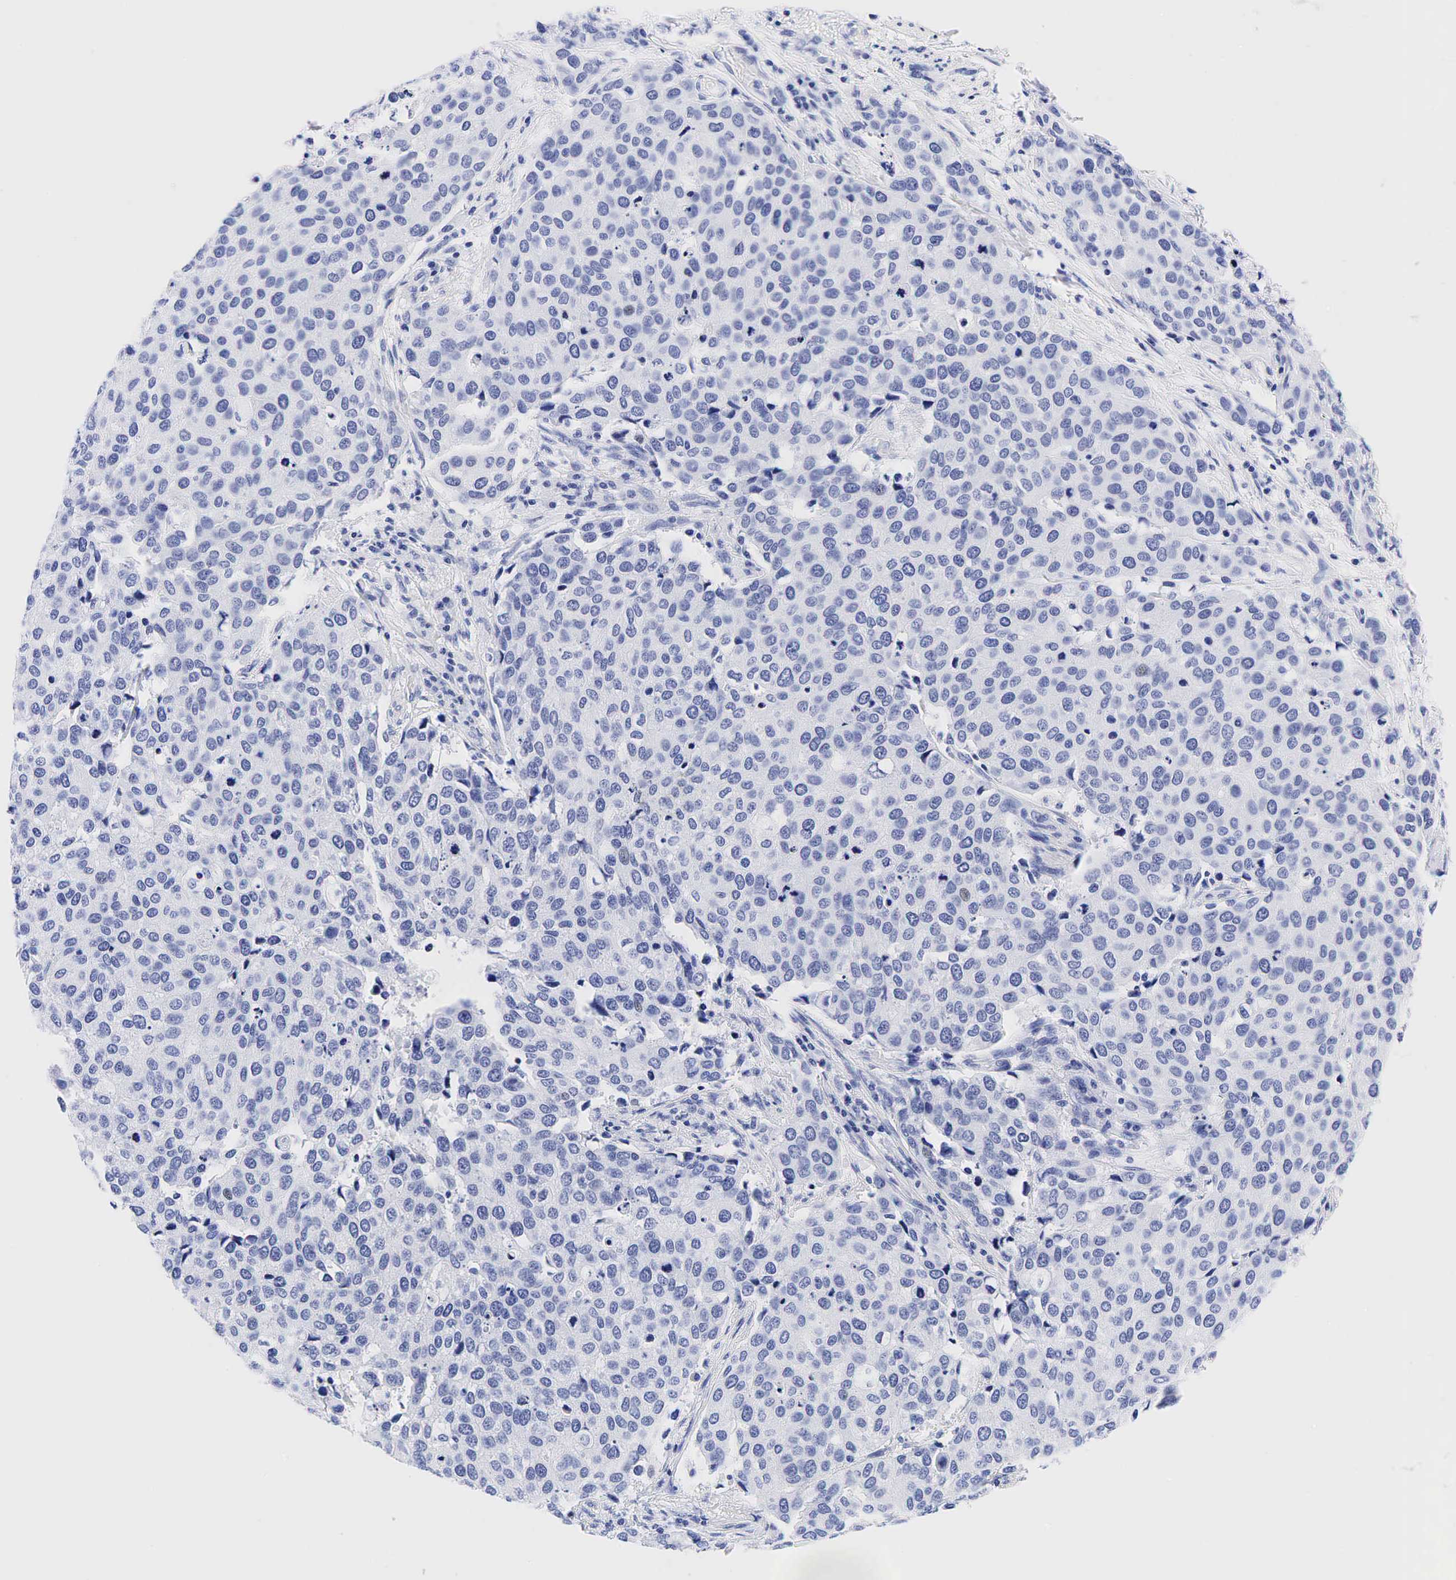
{"staining": {"intensity": "weak", "quantity": "<25%", "location": "nuclear"}, "tissue": "cervical cancer", "cell_type": "Tumor cells", "image_type": "cancer", "snomed": [{"axis": "morphology", "description": "Squamous cell carcinoma, NOS"}, {"axis": "topography", "description": "Cervix"}], "caption": "High power microscopy image of an immunohistochemistry (IHC) histopathology image of cervical cancer, revealing no significant expression in tumor cells.", "gene": "ESR1", "patient": {"sex": "female", "age": 54}}